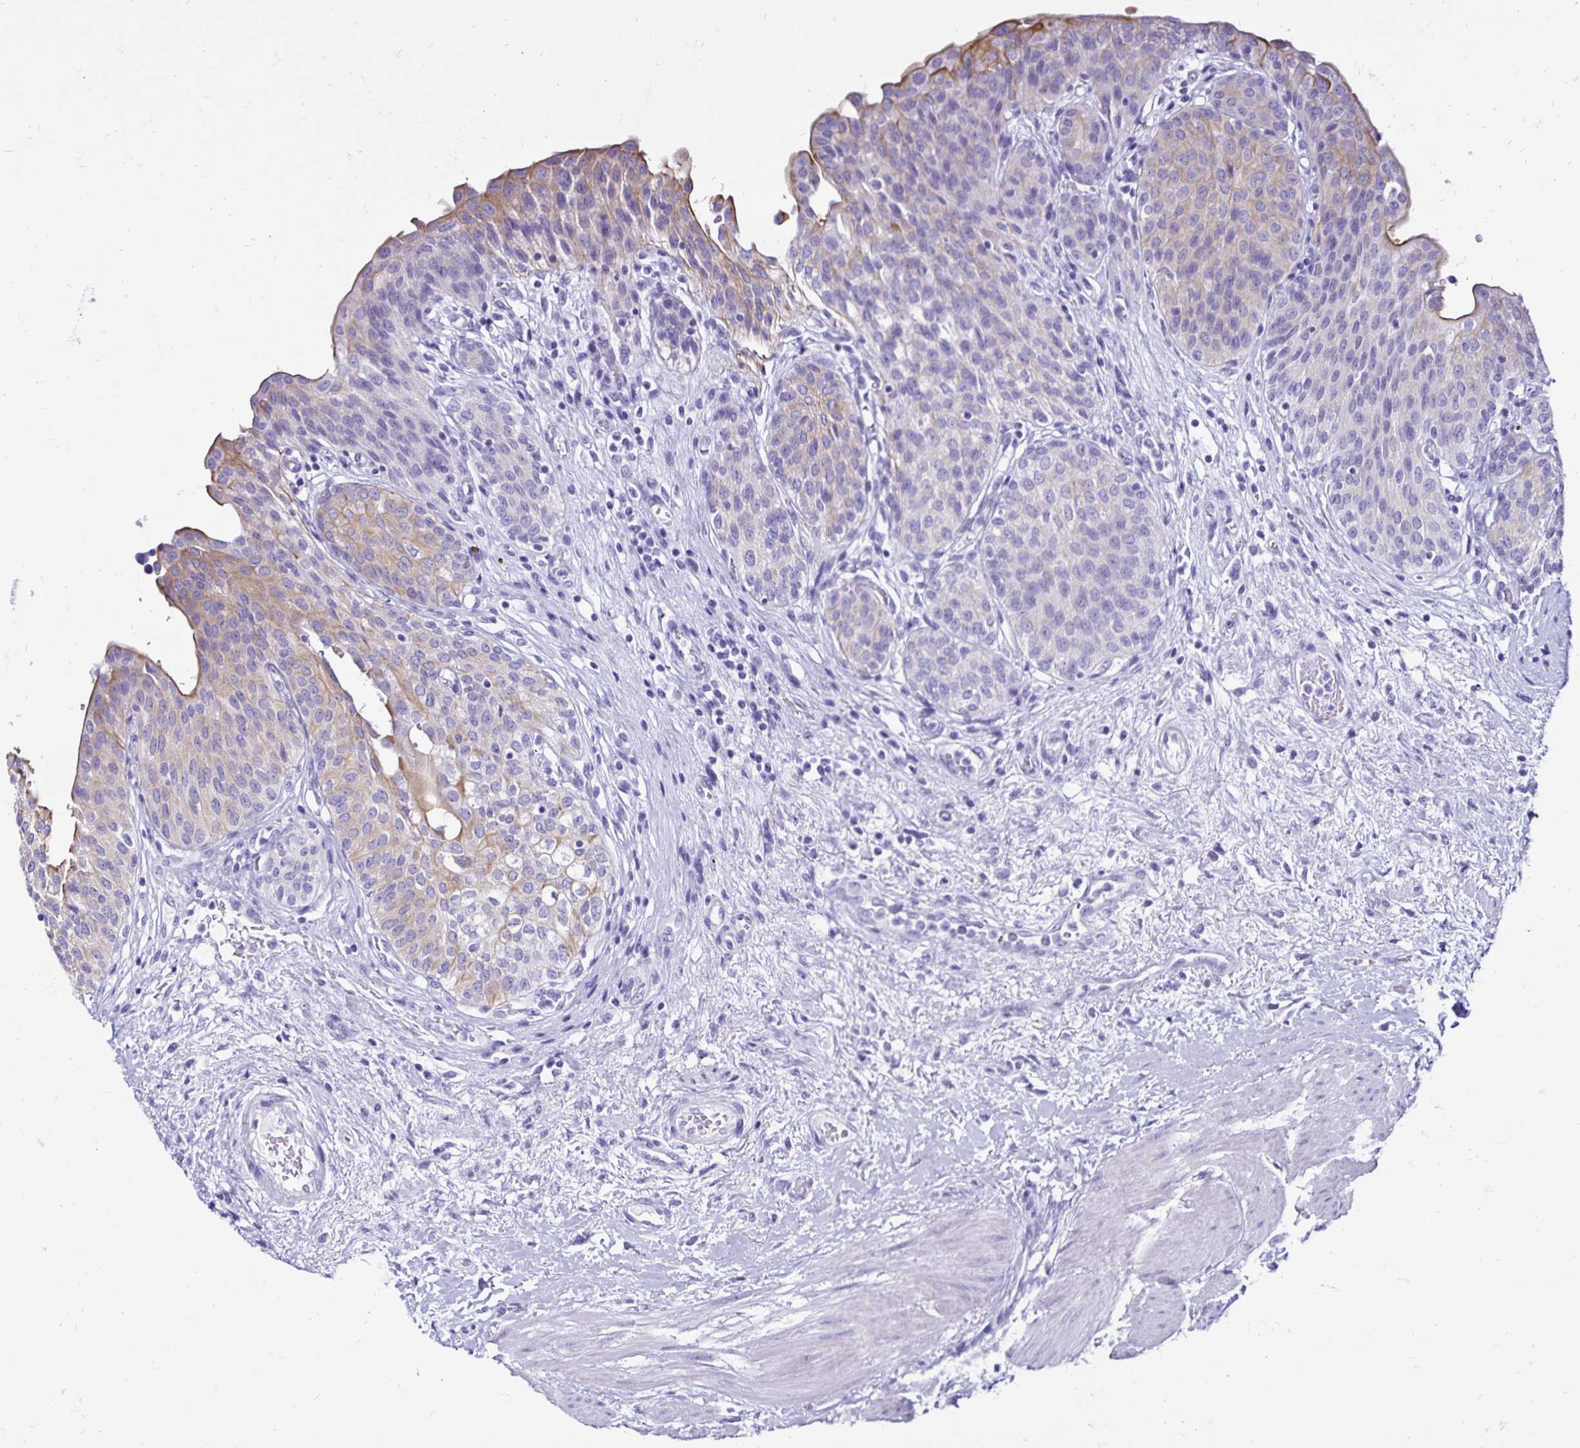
{"staining": {"intensity": "moderate", "quantity": "25%-75%", "location": "cytoplasmic/membranous"}, "tissue": "urinary bladder", "cell_type": "Urothelial cells", "image_type": "normal", "snomed": [{"axis": "morphology", "description": "Normal tissue, NOS"}, {"axis": "topography", "description": "Urinary bladder"}], "caption": "A medium amount of moderate cytoplasmic/membranous staining is identified in about 25%-75% of urothelial cells in normal urinary bladder. The staining is performed using DAB brown chromogen to label protein expression. The nuclei are counter-stained blue using hematoxylin.", "gene": "EVPL", "patient": {"sex": "male", "age": 68}}